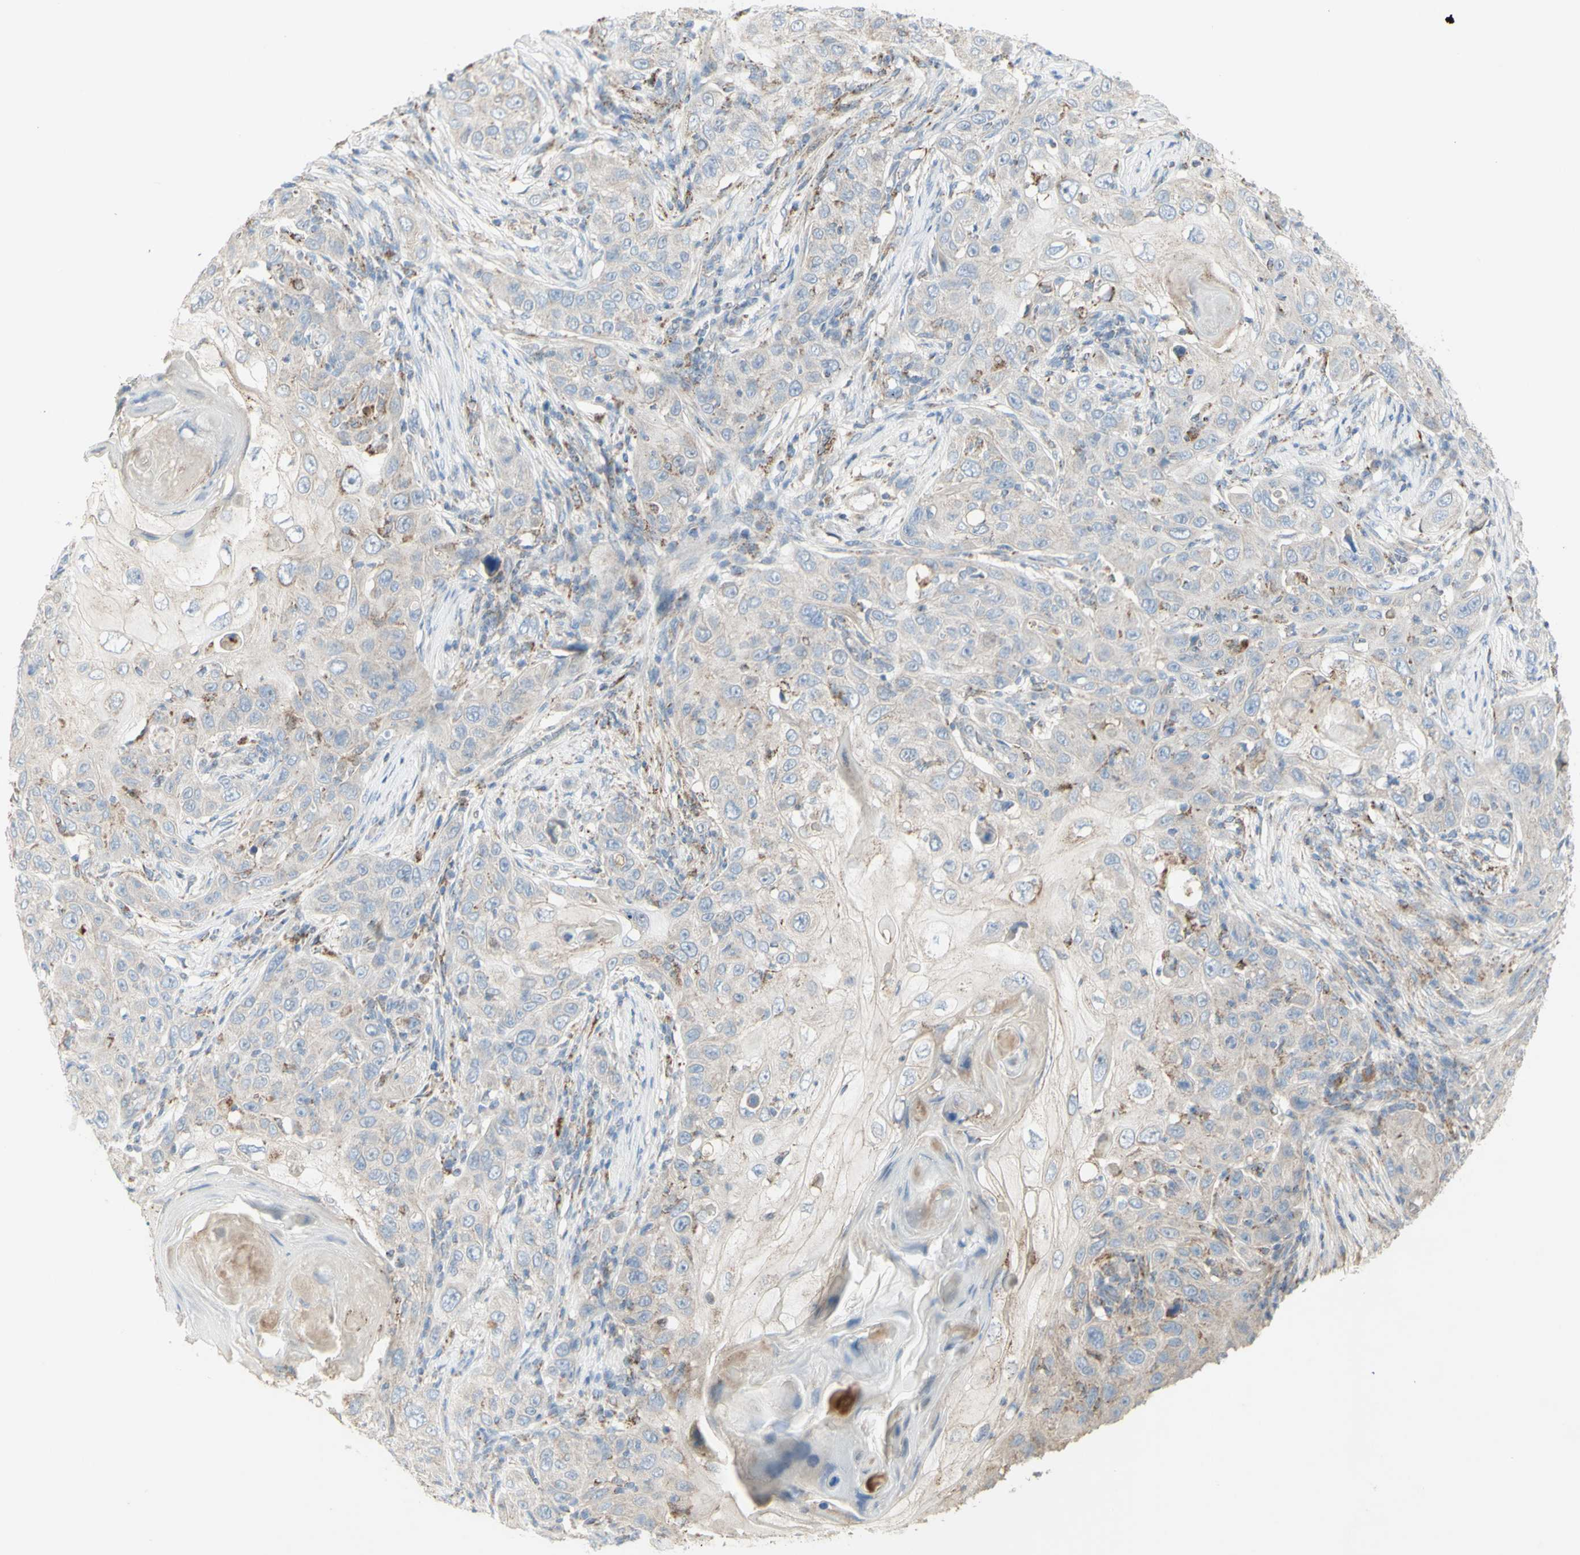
{"staining": {"intensity": "weak", "quantity": "<25%", "location": "cytoplasmic/membranous"}, "tissue": "skin cancer", "cell_type": "Tumor cells", "image_type": "cancer", "snomed": [{"axis": "morphology", "description": "Squamous cell carcinoma, NOS"}, {"axis": "topography", "description": "Skin"}], "caption": "A high-resolution photomicrograph shows immunohistochemistry staining of skin cancer (squamous cell carcinoma), which shows no significant positivity in tumor cells. Brightfield microscopy of immunohistochemistry (IHC) stained with DAB (brown) and hematoxylin (blue), captured at high magnification.", "gene": "CNTNAP1", "patient": {"sex": "female", "age": 88}}